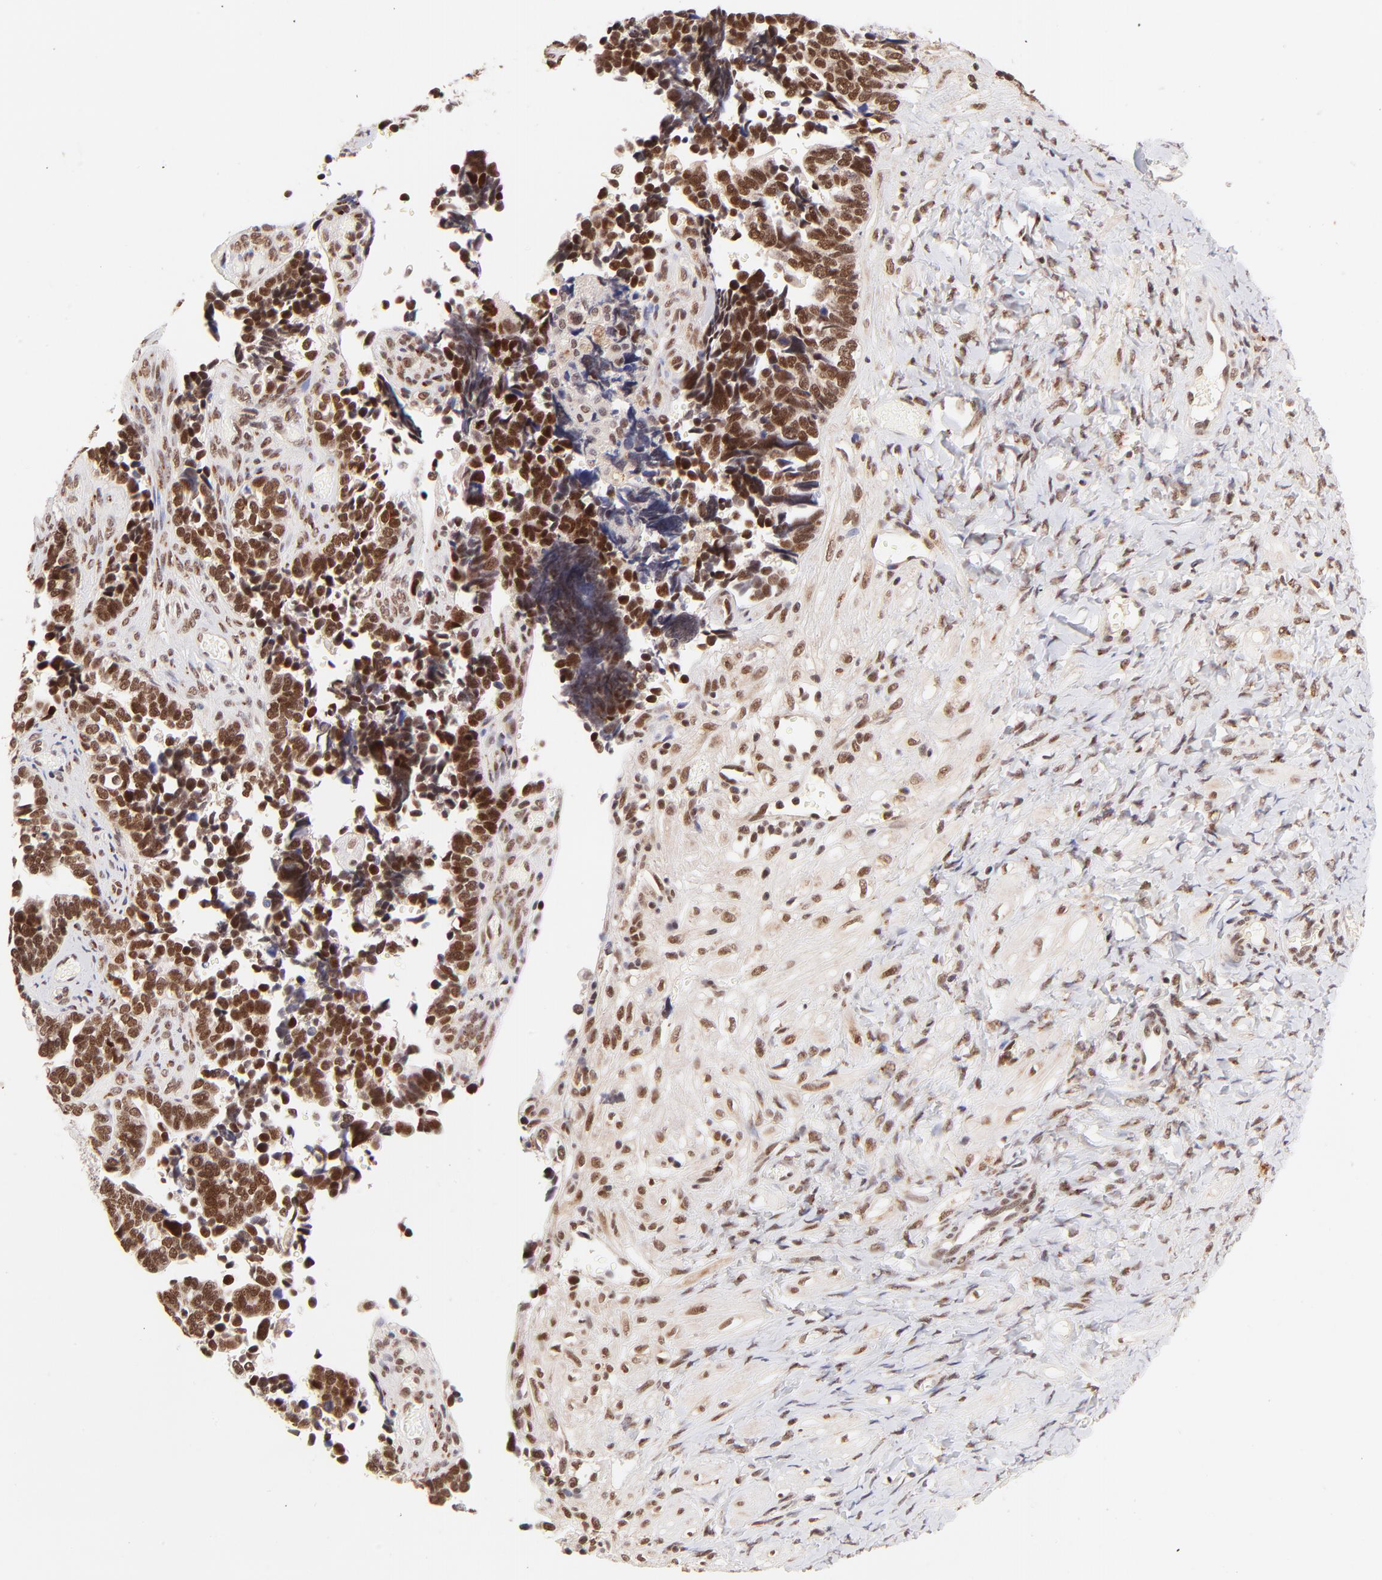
{"staining": {"intensity": "strong", "quantity": ">75%", "location": "nuclear"}, "tissue": "ovarian cancer", "cell_type": "Tumor cells", "image_type": "cancer", "snomed": [{"axis": "morphology", "description": "Cystadenocarcinoma, serous, NOS"}, {"axis": "topography", "description": "Ovary"}], "caption": "IHC (DAB) staining of serous cystadenocarcinoma (ovarian) demonstrates strong nuclear protein staining in about >75% of tumor cells. (DAB (3,3'-diaminobenzidine) IHC, brown staining for protein, blue staining for nuclei).", "gene": "MED12", "patient": {"sex": "female", "age": 77}}